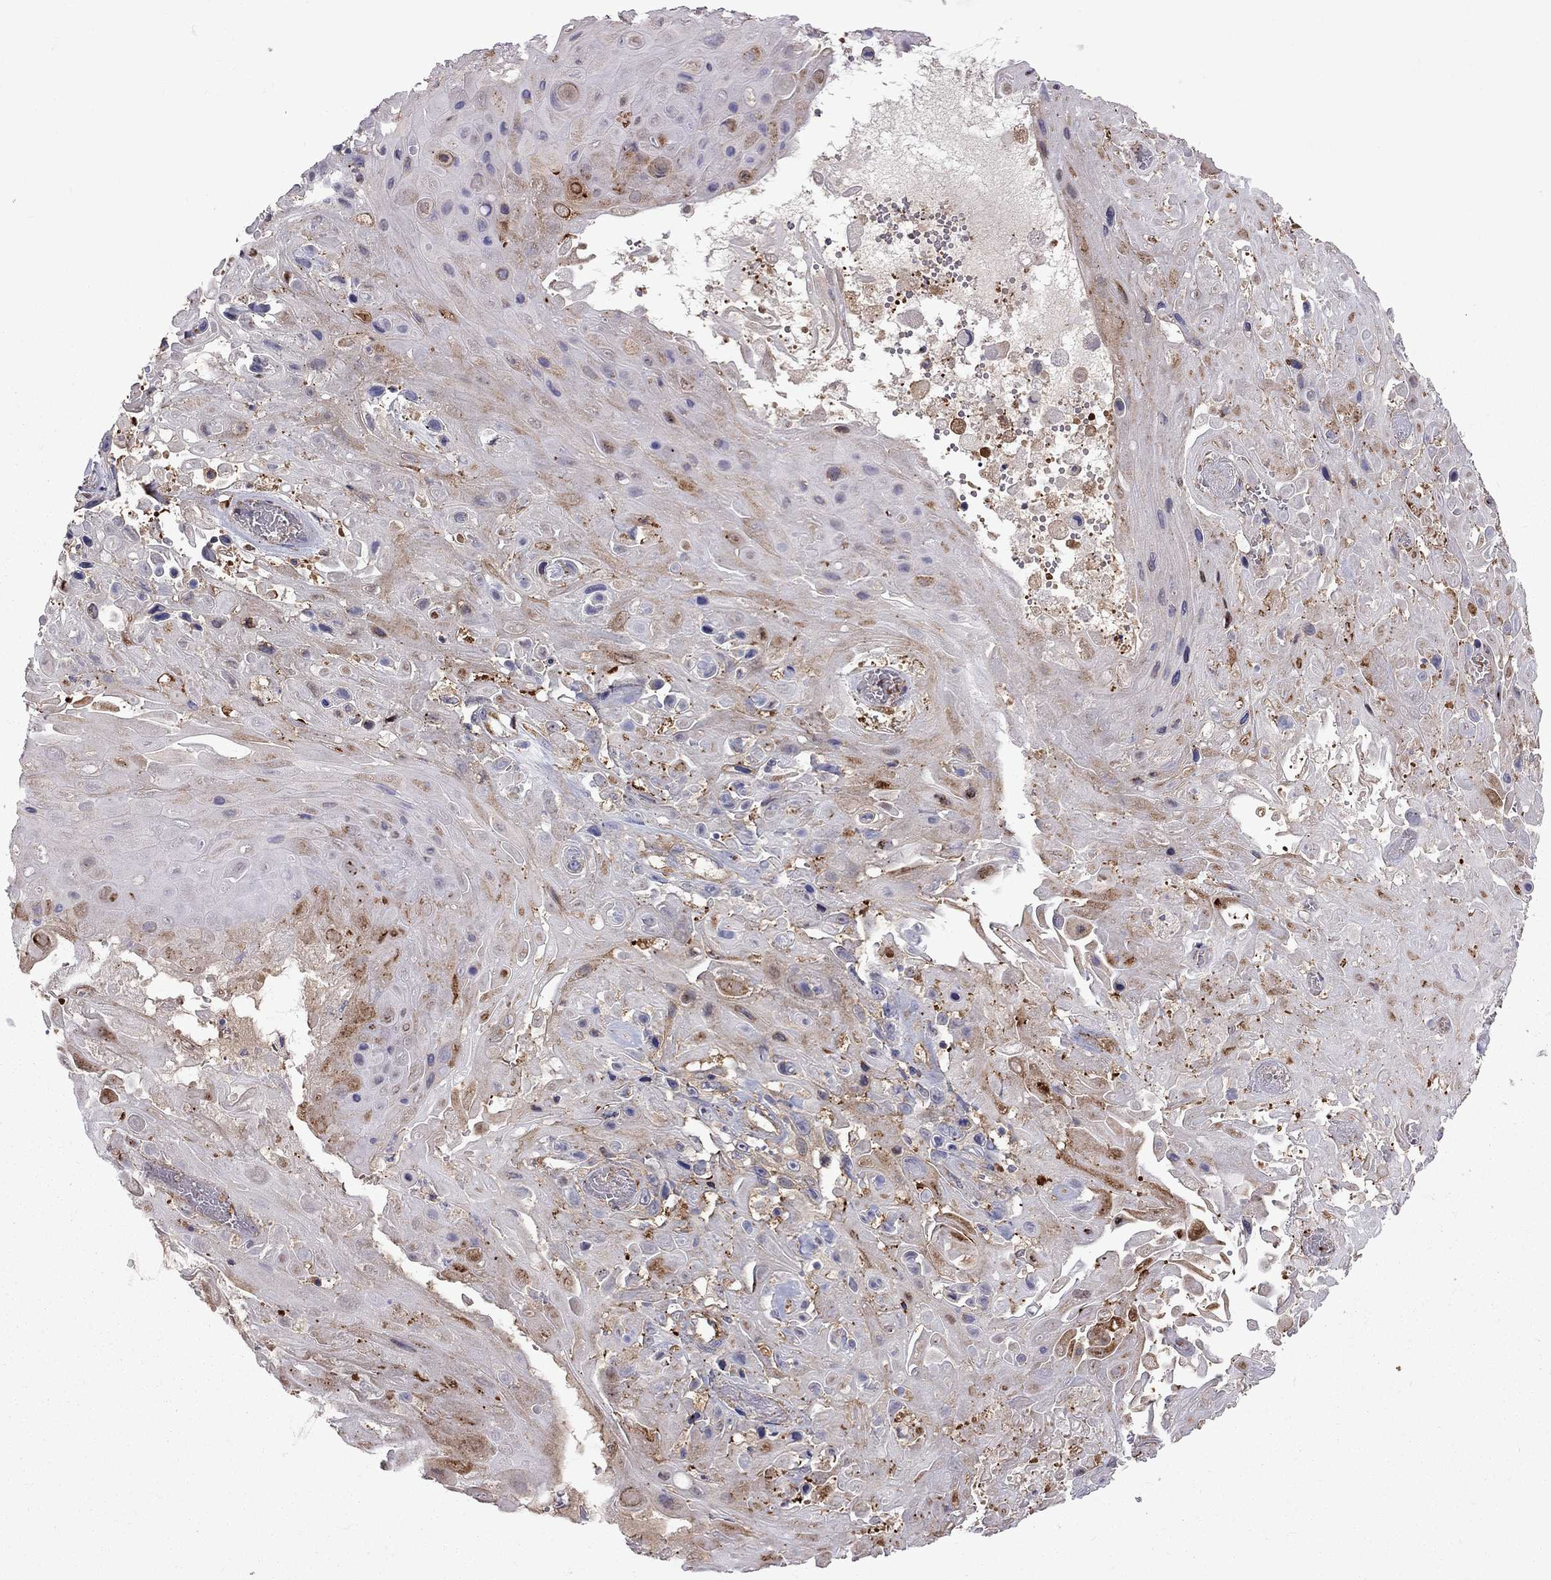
{"staining": {"intensity": "moderate", "quantity": "<25%", "location": "cytoplasmic/membranous"}, "tissue": "skin cancer", "cell_type": "Tumor cells", "image_type": "cancer", "snomed": [{"axis": "morphology", "description": "Squamous cell carcinoma, NOS"}, {"axis": "topography", "description": "Skin"}], "caption": "Tumor cells demonstrate low levels of moderate cytoplasmic/membranous staining in about <25% of cells in human squamous cell carcinoma (skin).", "gene": "EIF4E3", "patient": {"sex": "male", "age": 82}}